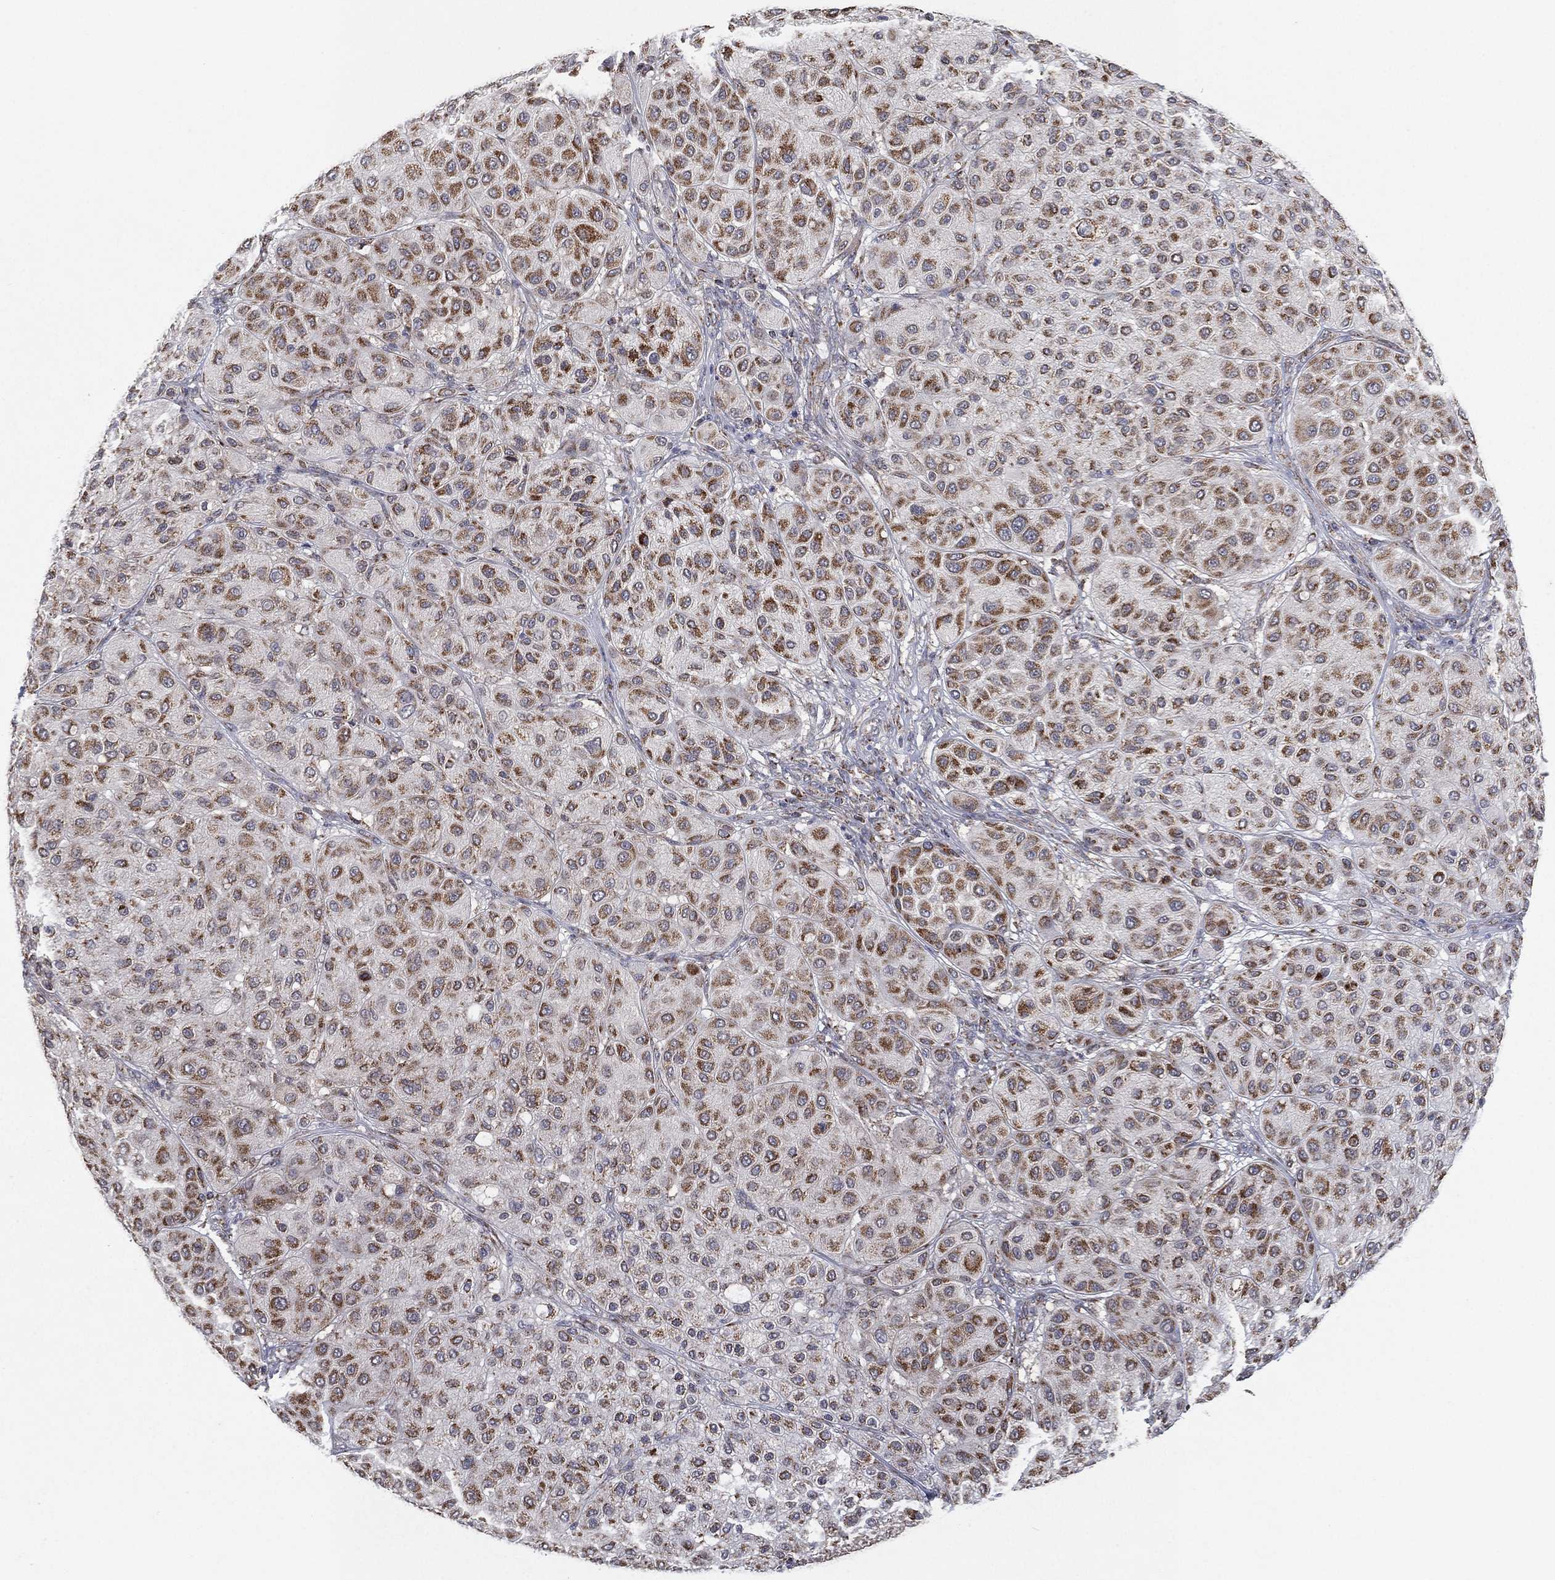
{"staining": {"intensity": "strong", "quantity": ">75%", "location": "cytoplasmic/membranous"}, "tissue": "melanoma", "cell_type": "Tumor cells", "image_type": "cancer", "snomed": [{"axis": "morphology", "description": "Malignant melanoma, Metastatic site"}, {"axis": "topography", "description": "Smooth muscle"}], "caption": "Immunohistochemistry histopathology image of neoplastic tissue: human malignant melanoma (metastatic site) stained using immunohistochemistry exhibits high levels of strong protein expression localized specifically in the cytoplasmic/membranous of tumor cells, appearing as a cytoplasmic/membranous brown color.", "gene": "PSMG4", "patient": {"sex": "male", "age": 41}}